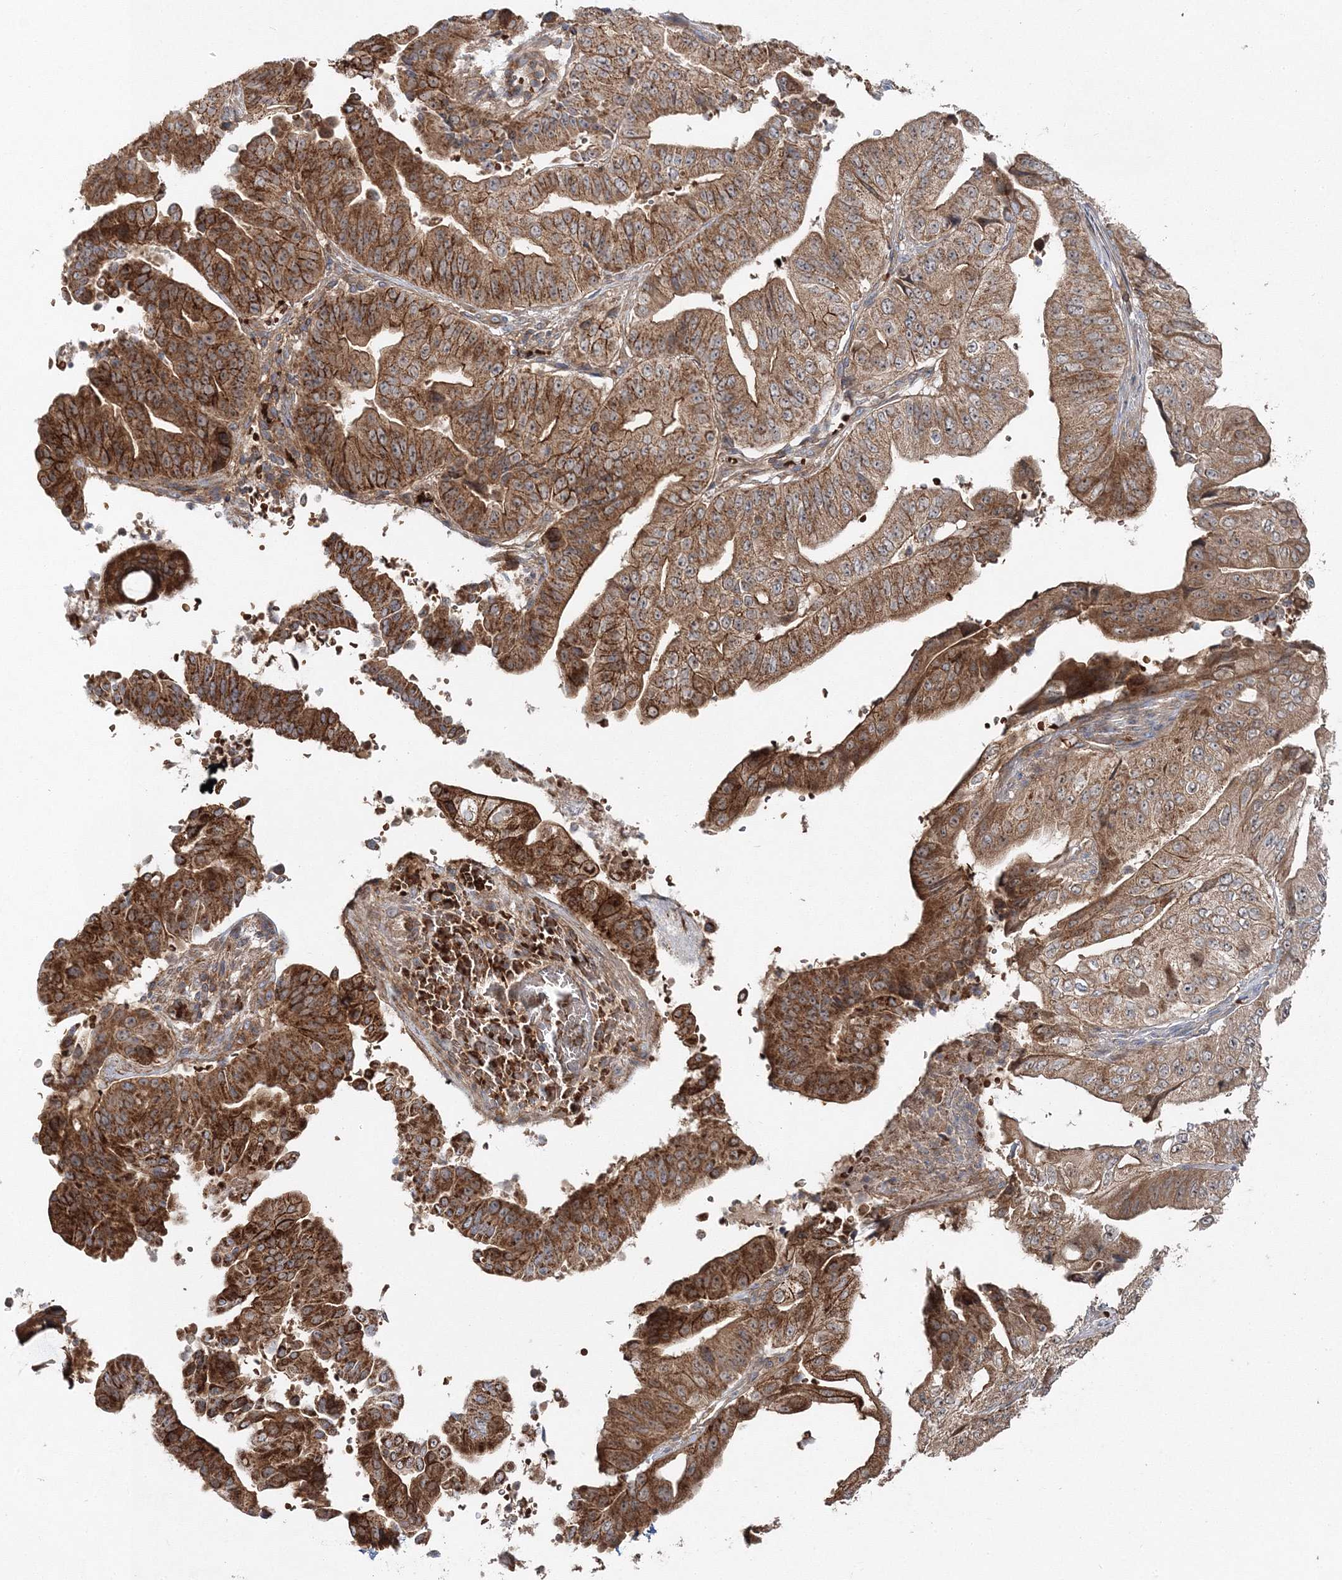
{"staining": {"intensity": "strong", "quantity": ">75%", "location": "cytoplasmic/membranous"}, "tissue": "pancreatic cancer", "cell_type": "Tumor cells", "image_type": "cancer", "snomed": [{"axis": "morphology", "description": "Adenocarcinoma, NOS"}, {"axis": "topography", "description": "Pancreas"}], "caption": "Immunohistochemical staining of human pancreatic cancer shows high levels of strong cytoplasmic/membranous expression in about >75% of tumor cells.", "gene": "PCBD2", "patient": {"sex": "female", "age": 77}}